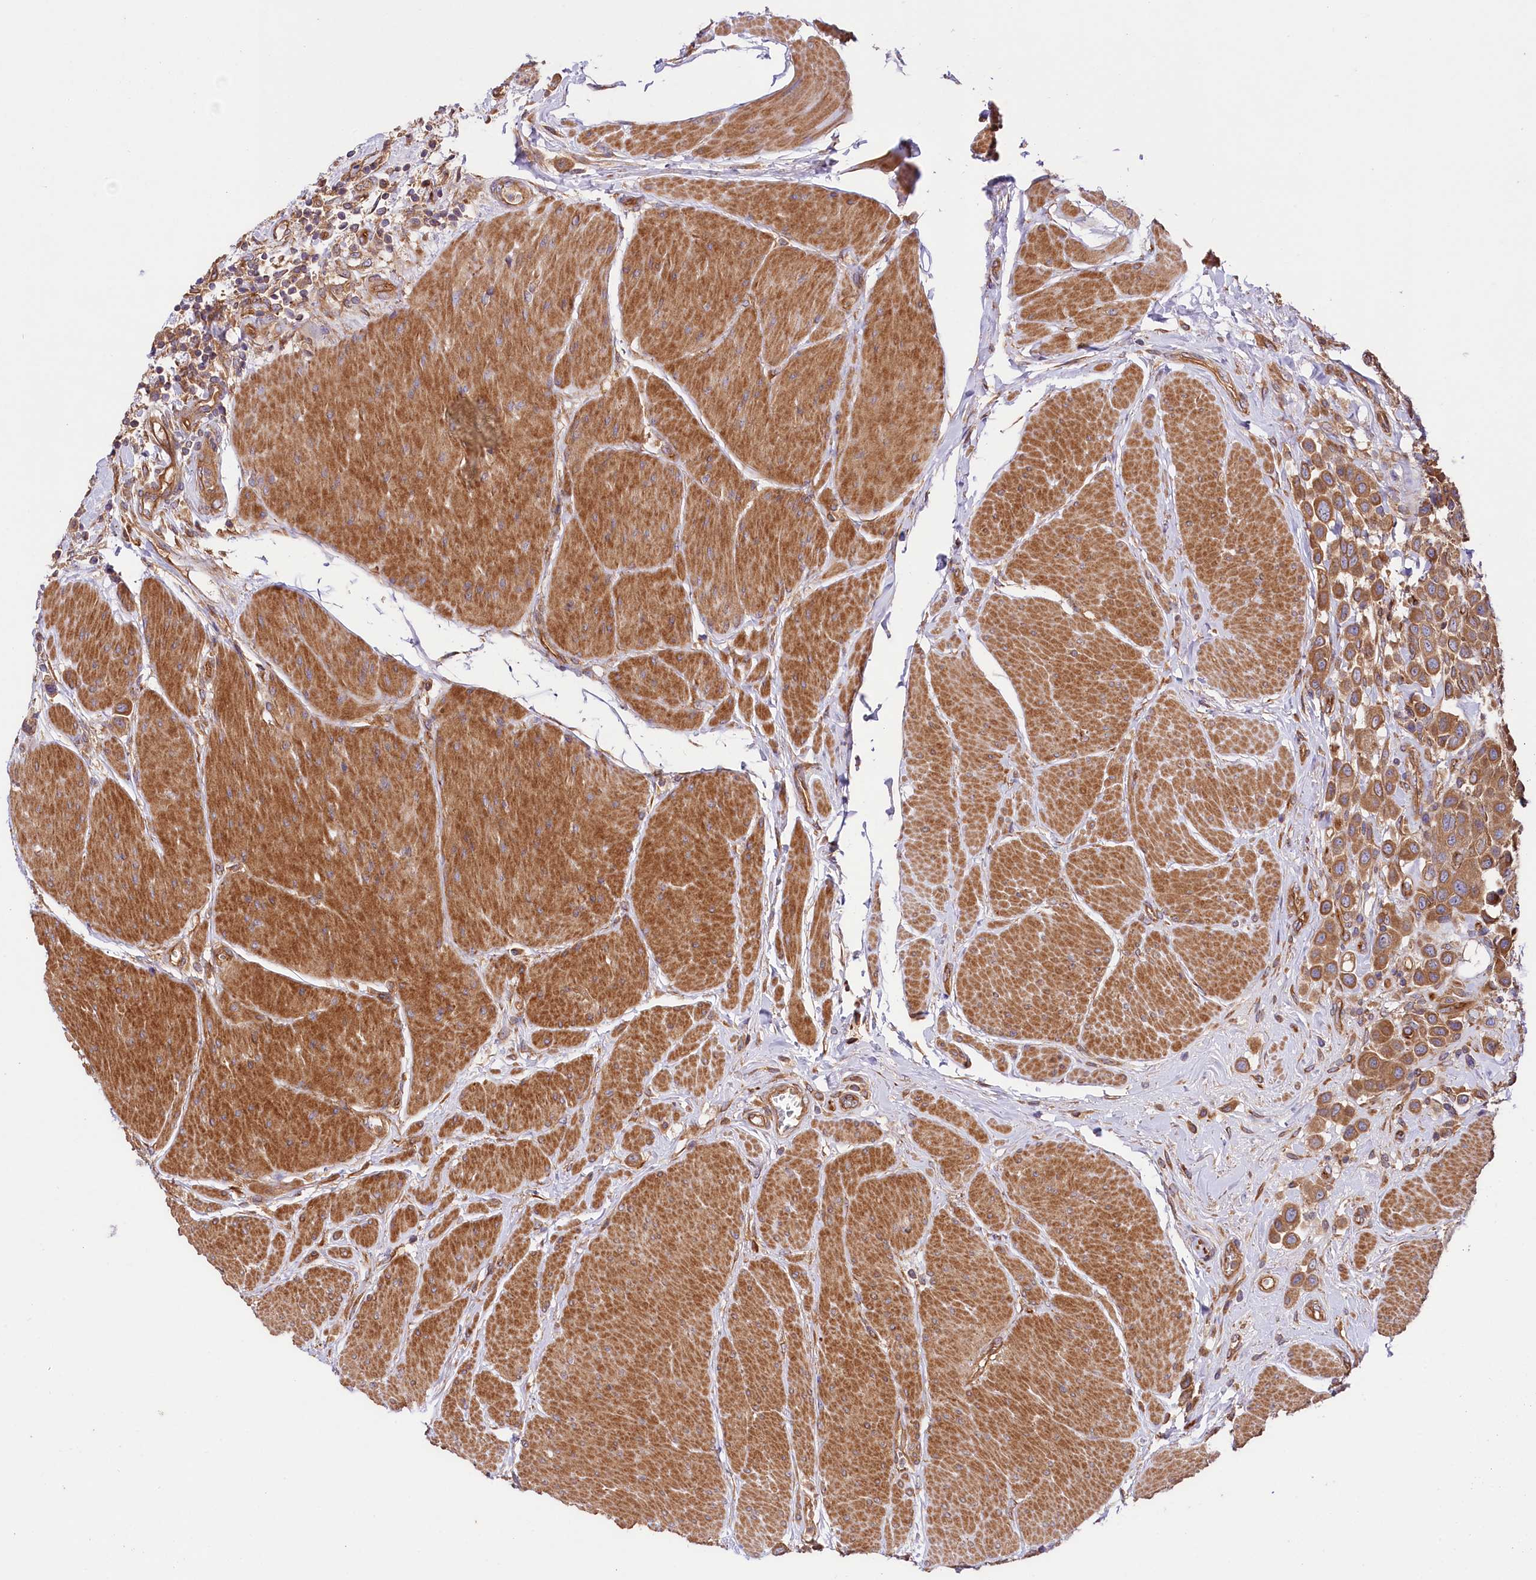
{"staining": {"intensity": "moderate", "quantity": ">75%", "location": "cytoplasmic/membranous"}, "tissue": "urothelial cancer", "cell_type": "Tumor cells", "image_type": "cancer", "snomed": [{"axis": "morphology", "description": "Urothelial carcinoma, High grade"}, {"axis": "topography", "description": "Urinary bladder"}], "caption": "Immunohistochemical staining of urothelial cancer shows medium levels of moderate cytoplasmic/membranous staining in about >75% of tumor cells. The staining was performed using DAB (3,3'-diaminobenzidine), with brown indicating positive protein expression. Nuclei are stained blue with hematoxylin.", "gene": "CEP295", "patient": {"sex": "male", "age": 50}}